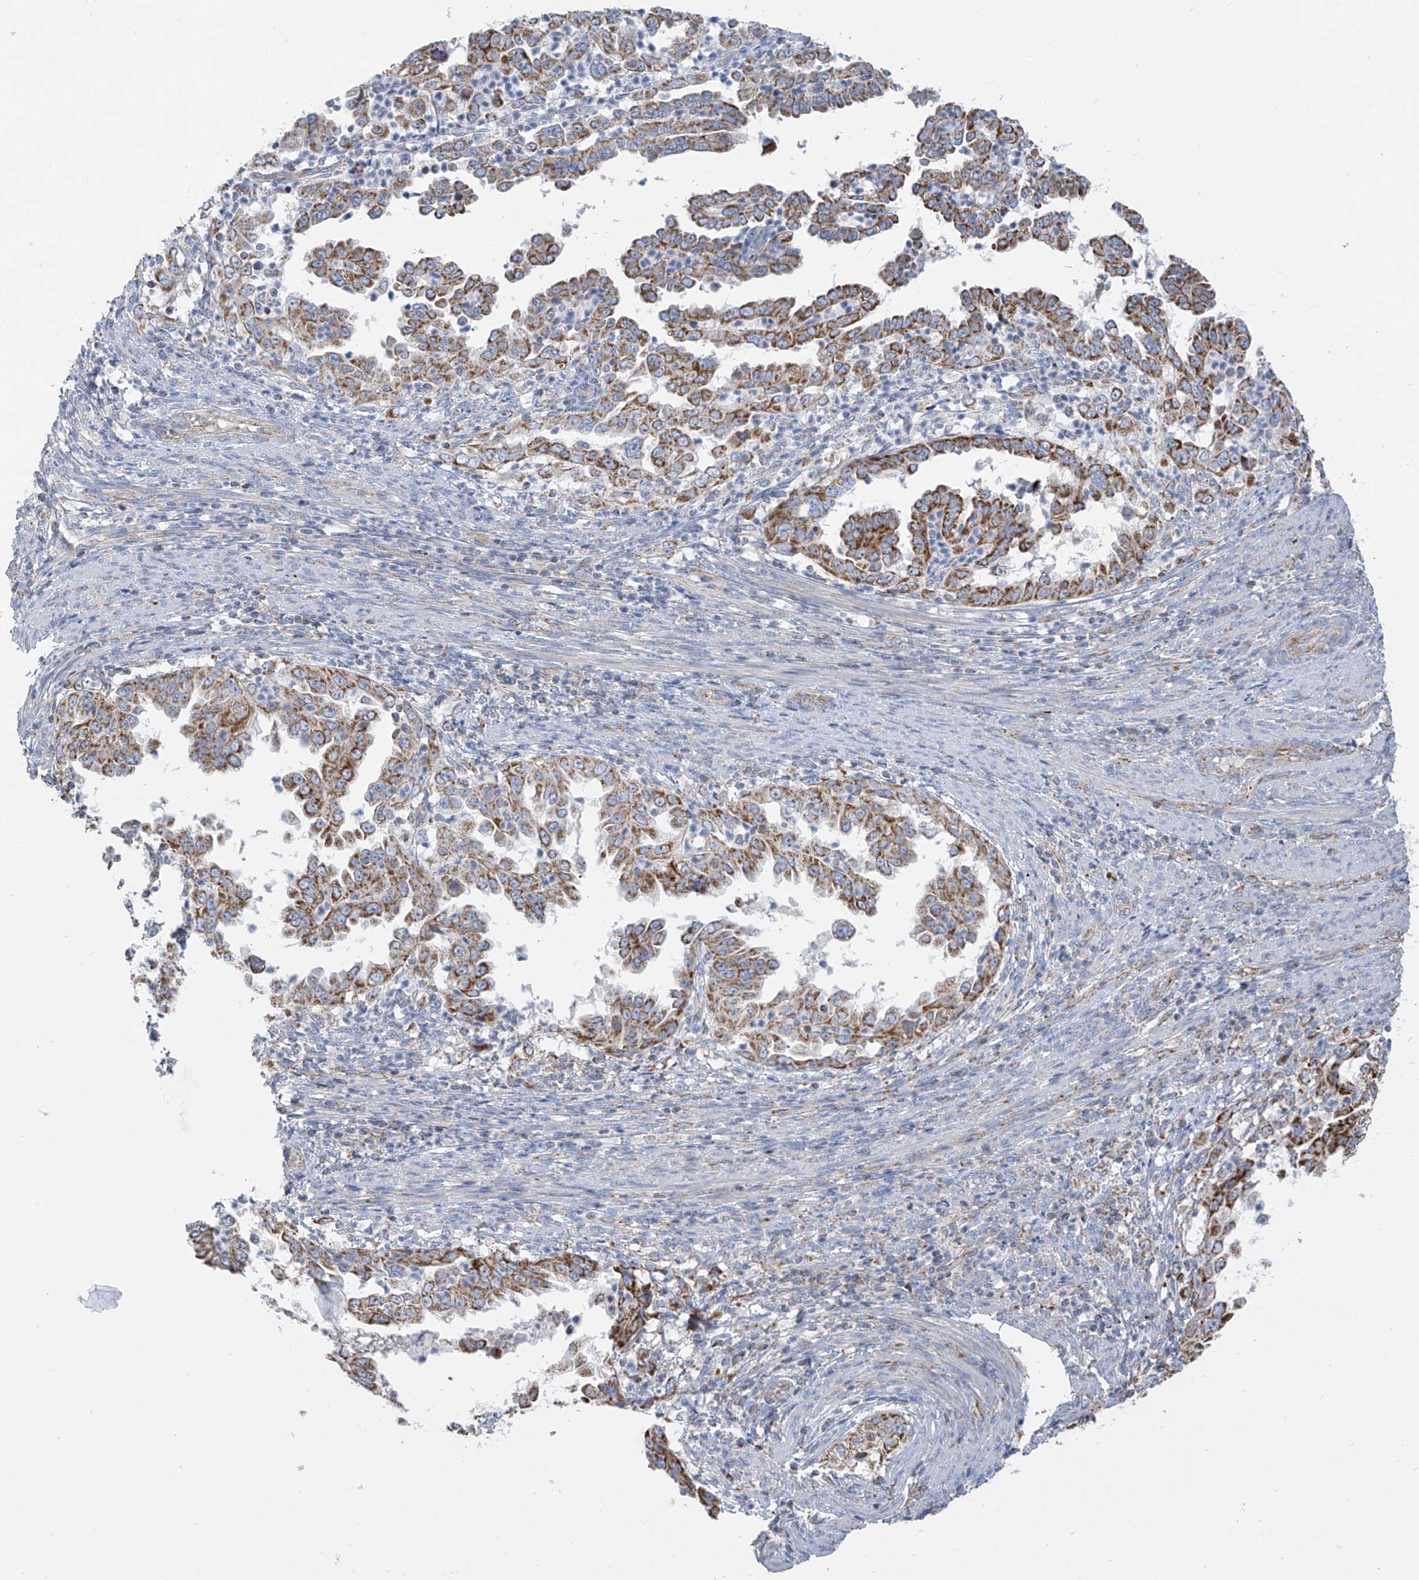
{"staining": {"intensity": "strong", "quantity": ">75%", "location": "cytoplasmic/membranous"}, "tissue": "endometrial cancer", "cell_type": "Tumor cells", "image_type": "cancer", "snomed": [{"axis": "morphology", "description": "Adenocarcinoma, NOS"}, {"axis": "topography", "description": "Endometrium"}], "caption": "Strong cytoplasmic/membranous protein staining is appreciated in about >75% of tumor cells in adenocarcinoma (endometrial). Immunohistochemistry (ihc) stains the protein of interest in brown and the nuclei are stained blue.", "gene": "PNPT1", "patient": {"sex": "female", "age": 85}}